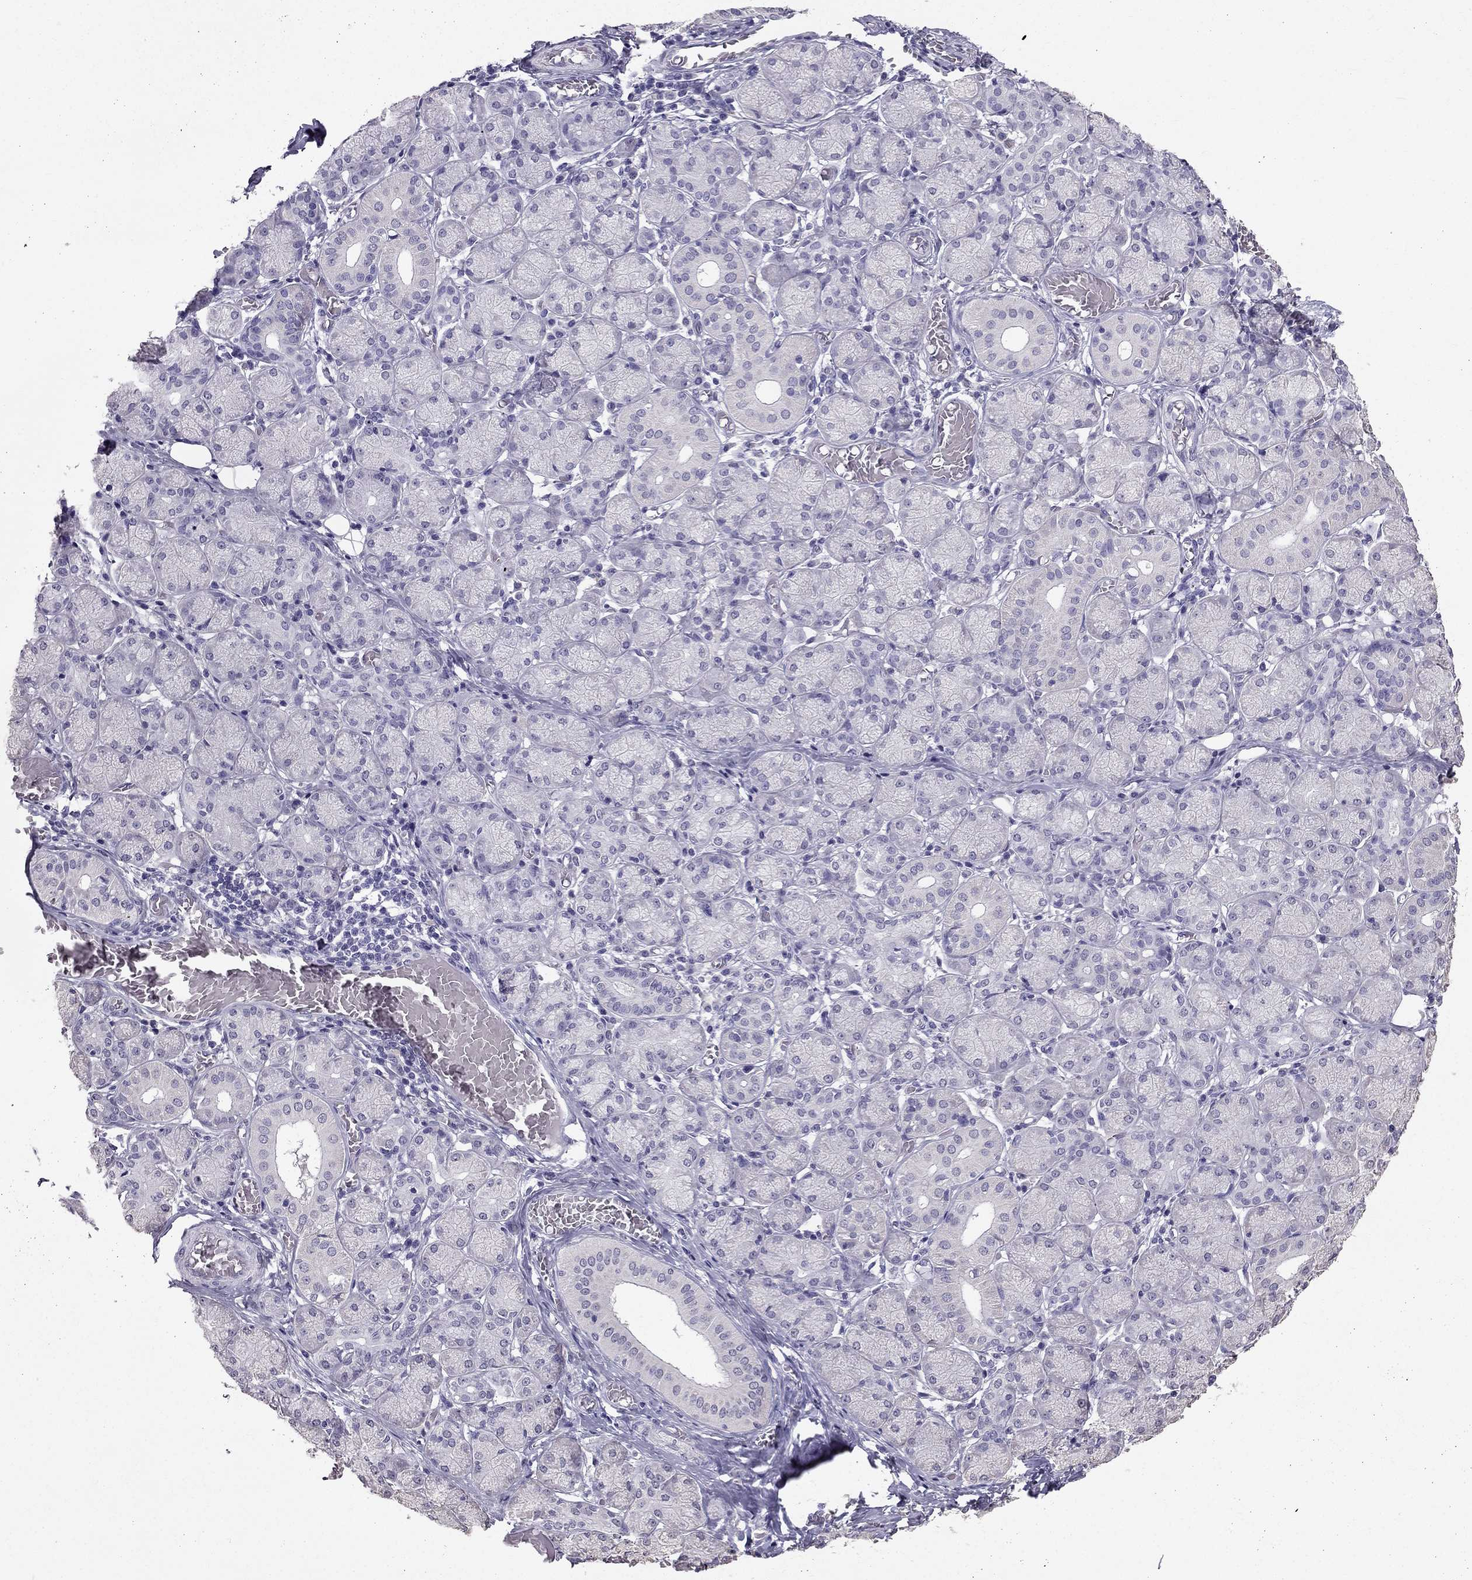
{"staining": {"intensity": "negative", "quantity": "none", "location": "none"}, "tissue": "salivary gland", "cell_type": "Glandular cells", "image_type": "normal", "snomed": [{"axis": "morphology", "description": "Normal tissue, NOS"}, {"axis": "topography", "description": "Salivary gland"}, {"axis": "topography", "description": "Peripheral nerve tissue"}], "caption": "Salivary gland stained for a protein using immunohistochemistry (IHC) demonstrates no positivity glandular cells.", "gene": "ARHGAP11A", "patient": {"sex": "female", "age": 24}}